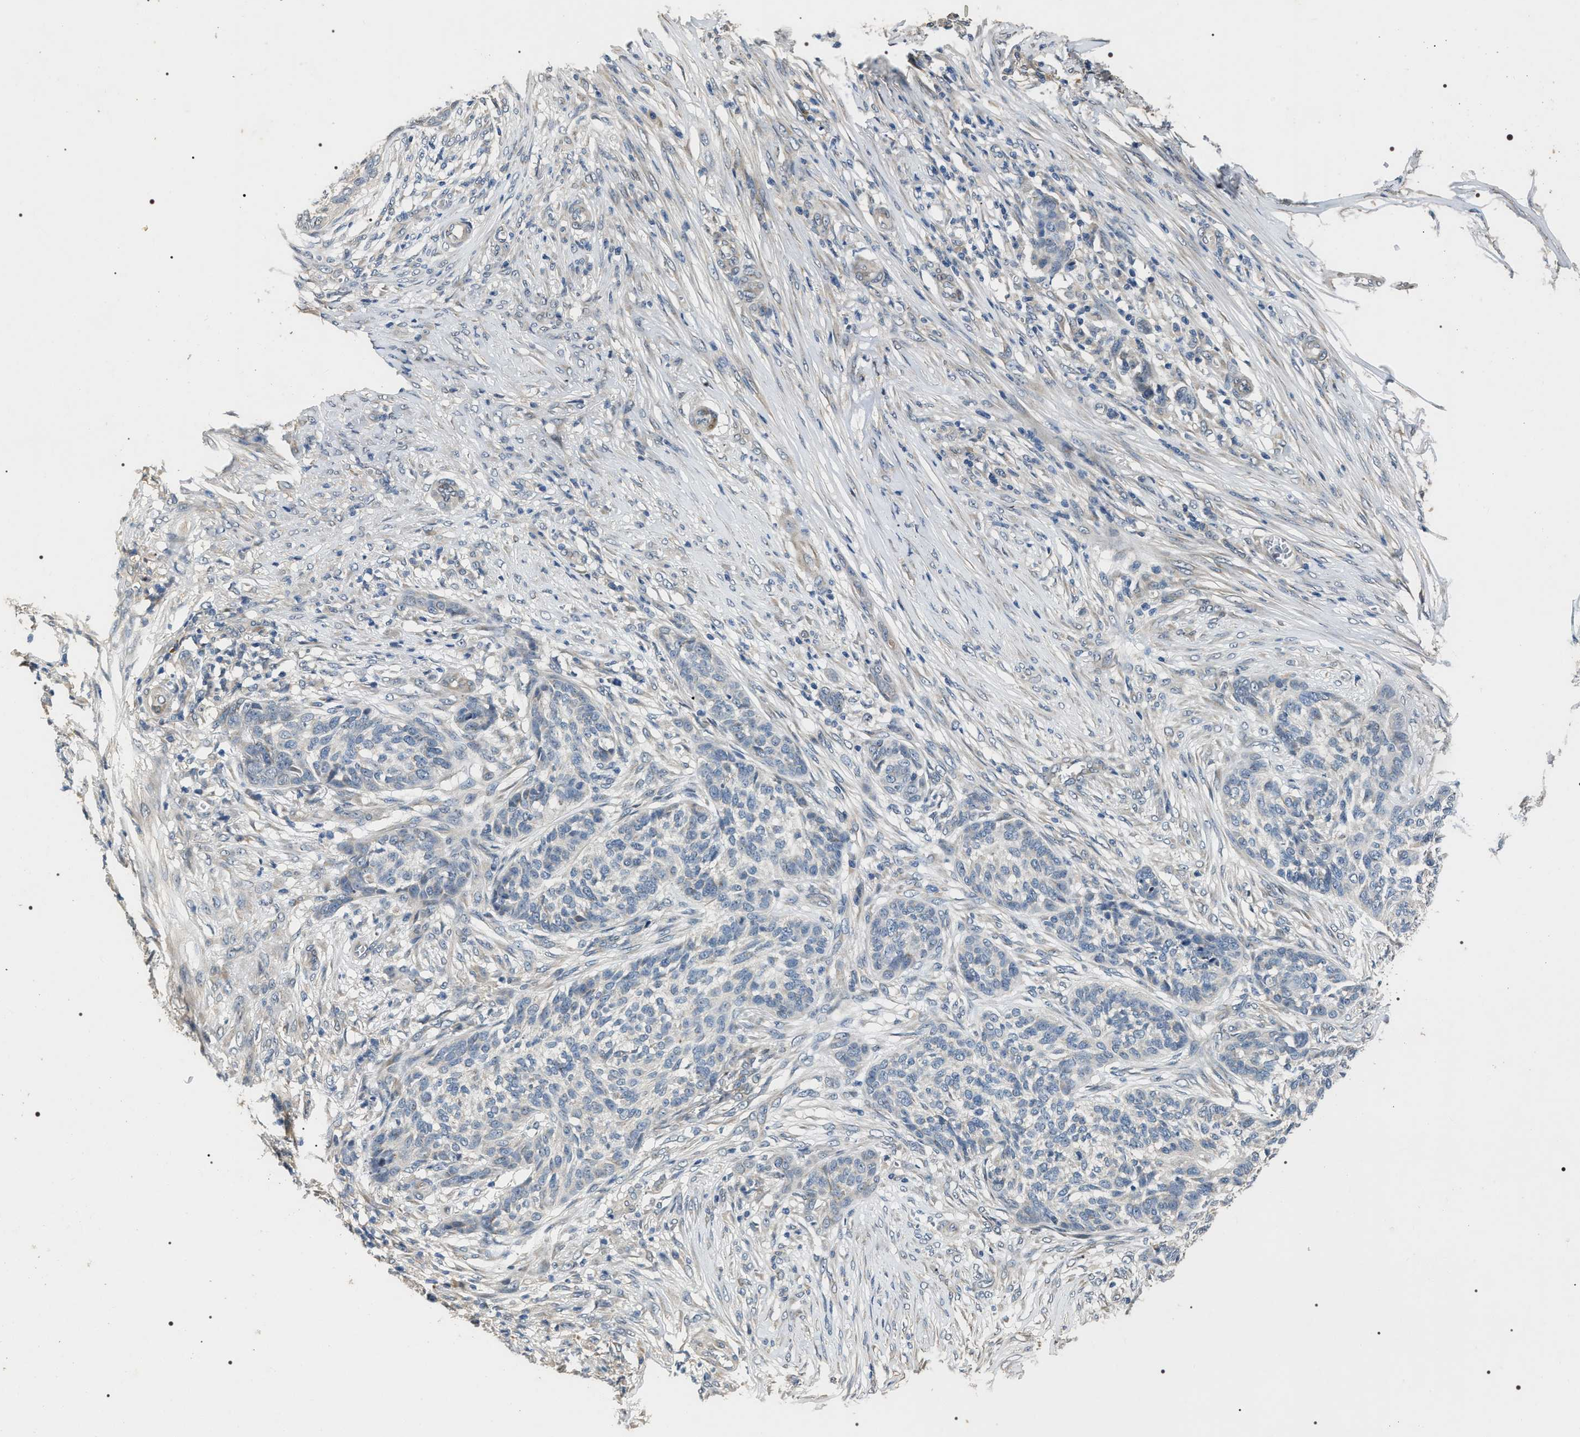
{"staining": {"intensity": "negative", "quantity": "none", "location": "none"}, "tissue": "skin cancer", "cell_type": "Tumor cells", "image_type": "cancer", "snomed": [{"axis": "morphology", "description": "Basal cell carcinoma"}, {"axis": "topography", "description": "Skin"}], "caption": "This is an IHC micrograph of basal cell carcinoma (skin). There is no expression in tumor cells.", "gene": "IFT81", "patient": {"sex": "male", "age": 85}}